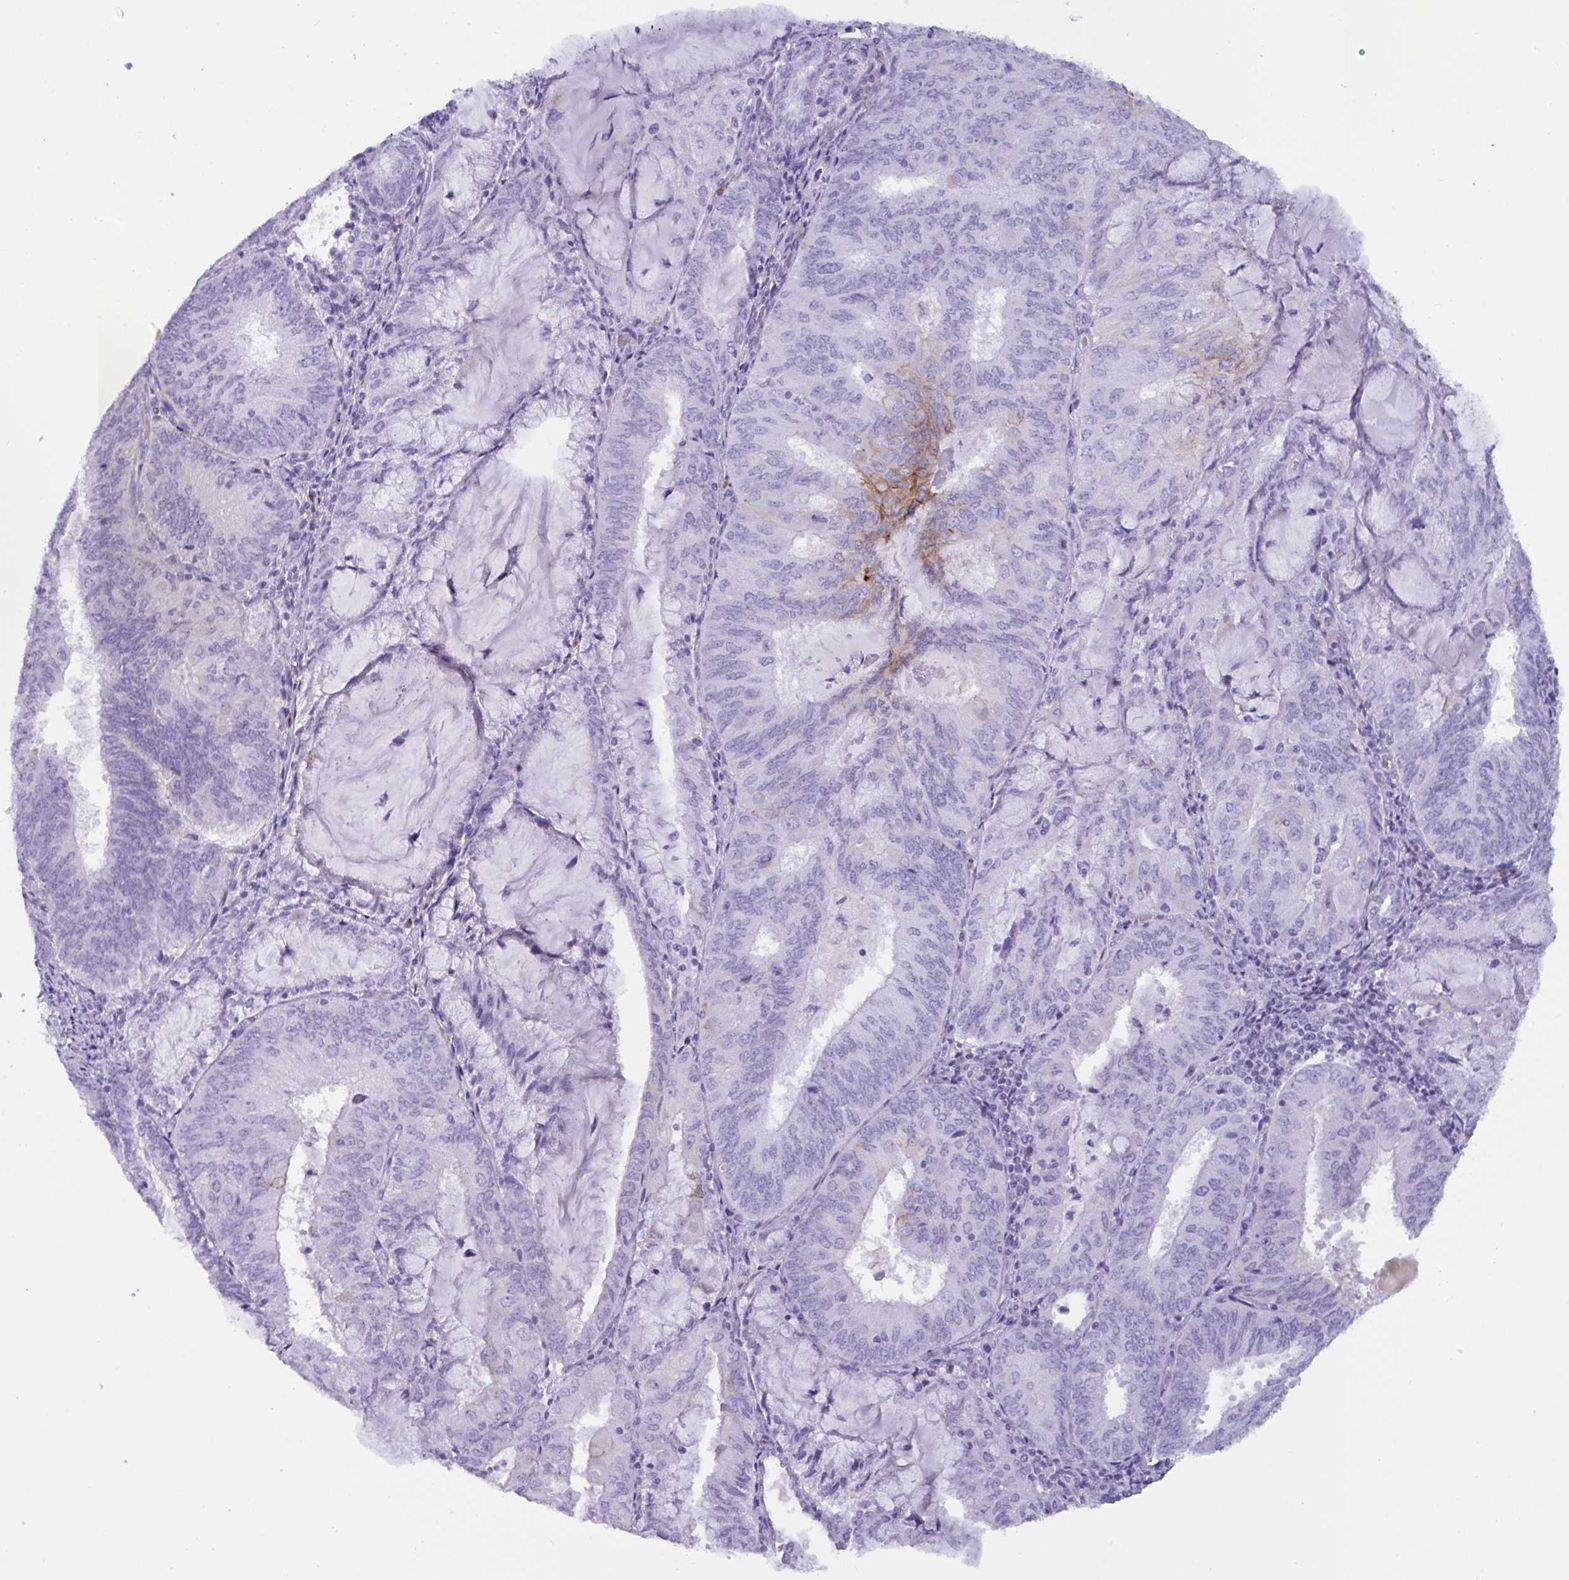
{"staining": {"intensity": "weak", "quantity": "<25%", "location": "cytoplasmic/membranous"}, "tissue": "endometrial cancer", "cell_type": "Tumor cells", "image_type": "cancer", "snomed": [{"axis": "morphology", "description": "Adenocarcinoma, NOS"}, {"axis": "topography", "description": "Endometrium"}], "caption": "An IHC micrograph of endometrial adenocarcinoma is shown. There is no staining in tumor cells of endometrial adenocarcinoma.", "gene": "SLC2A1", "patient": {"sex": "female", "age": 81}}